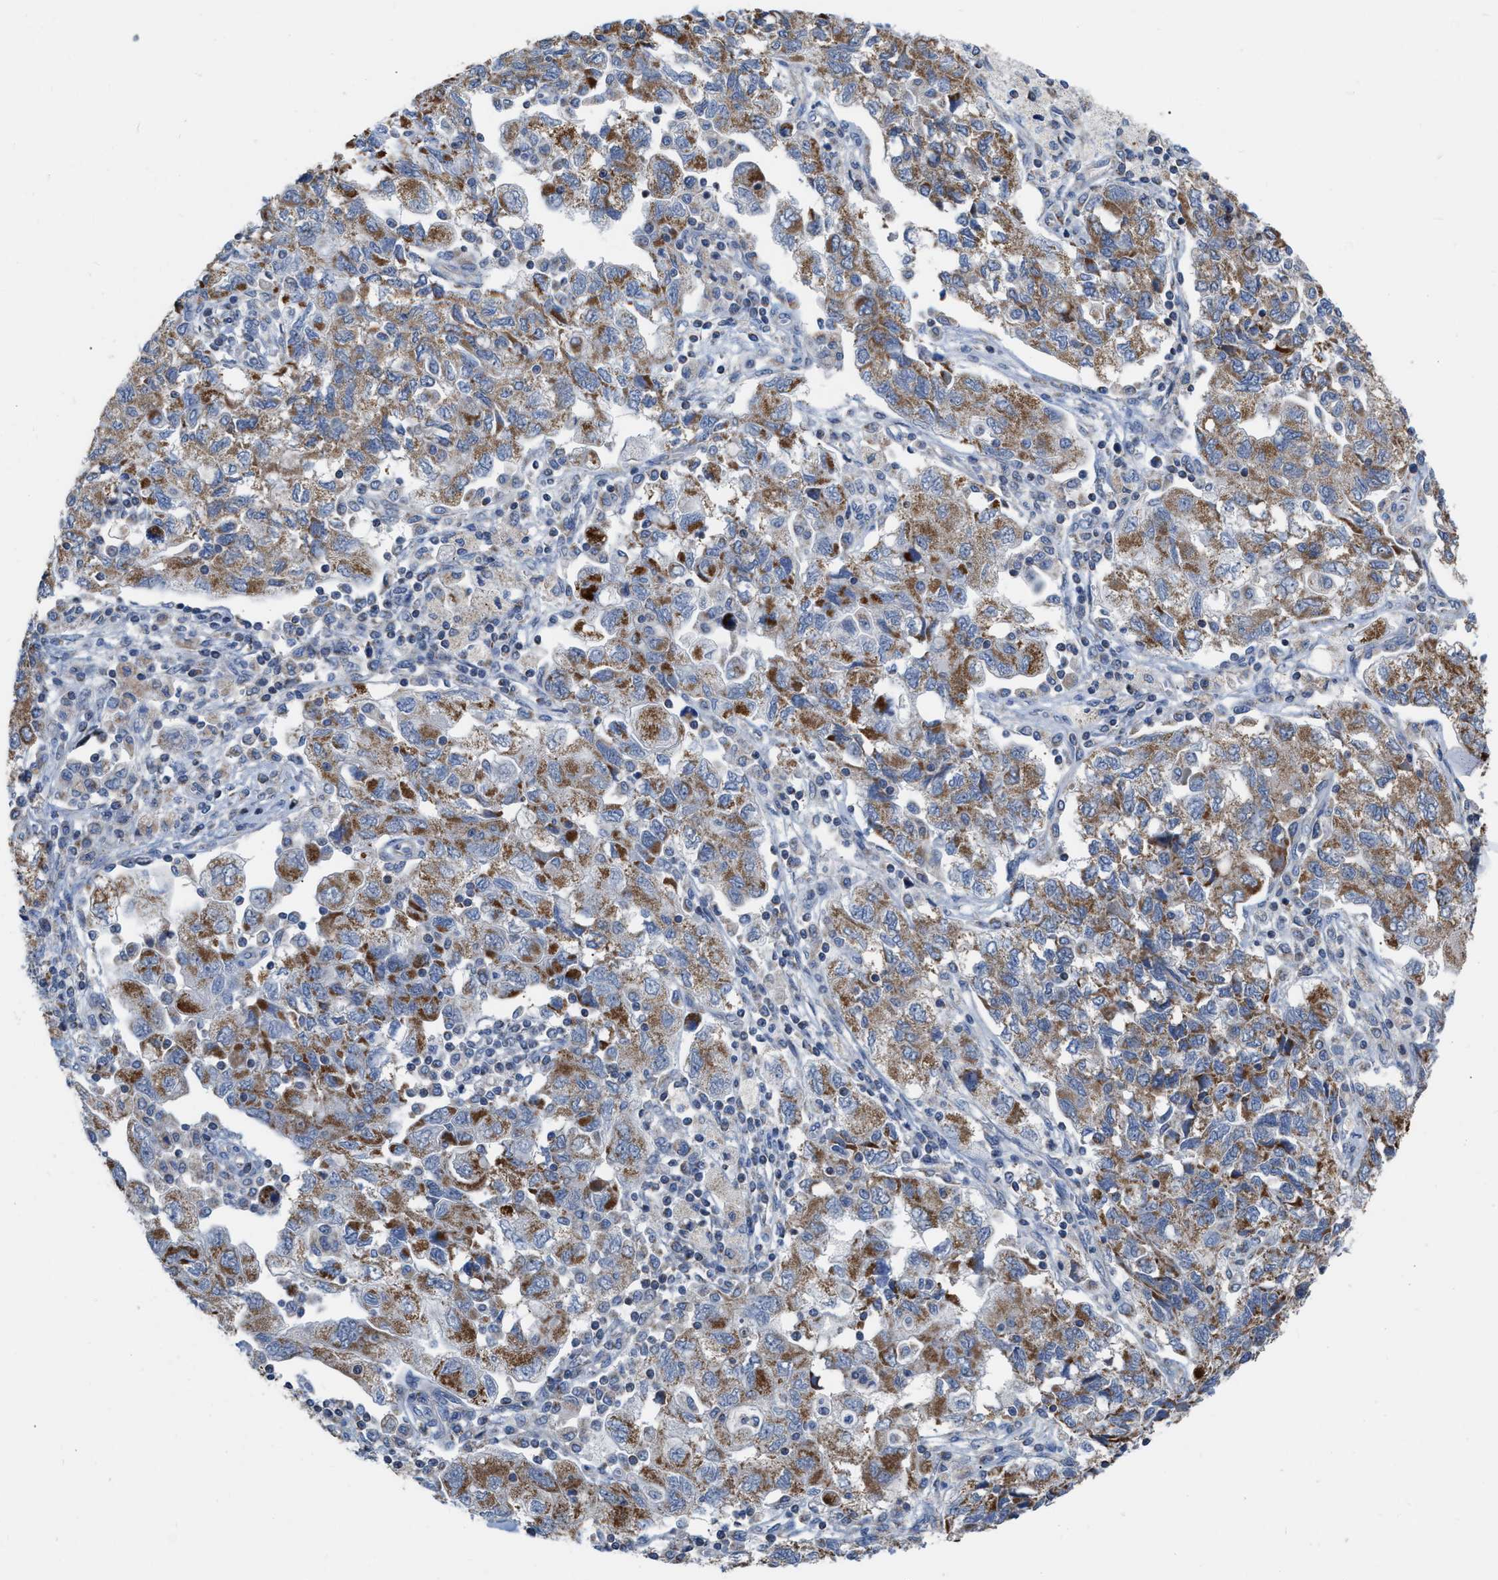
{"staining": {"intensity": "moderate", "quantity": ">75%", "location": "cytoplasmic/membranous"}, "tissue": "ovarian cancer", "cell_type": "Tumor cells", "image_type": "cancer", "snomed": [{"axis": "morphology", "description": "Carcinoma, NOS"}, {"axis": "morphology", "description": "Cystadenocarcinoma, serous, NOS"}, {"axis": "topography", "description": "Ovary"}], "caption": "Moderate cytoplasmic/membranous expression is seen in about >75% of tumor cells in ovarian carcinoma. The staining was performed using DAB (3,3'-diaminobenzidine) to visualize the protein expression in brown, while the nuclei were stained in blue with hematoxylin (Magnification: 20x).", "gene": "DDX56", "patient": {"sex": "female", "age": 69}}